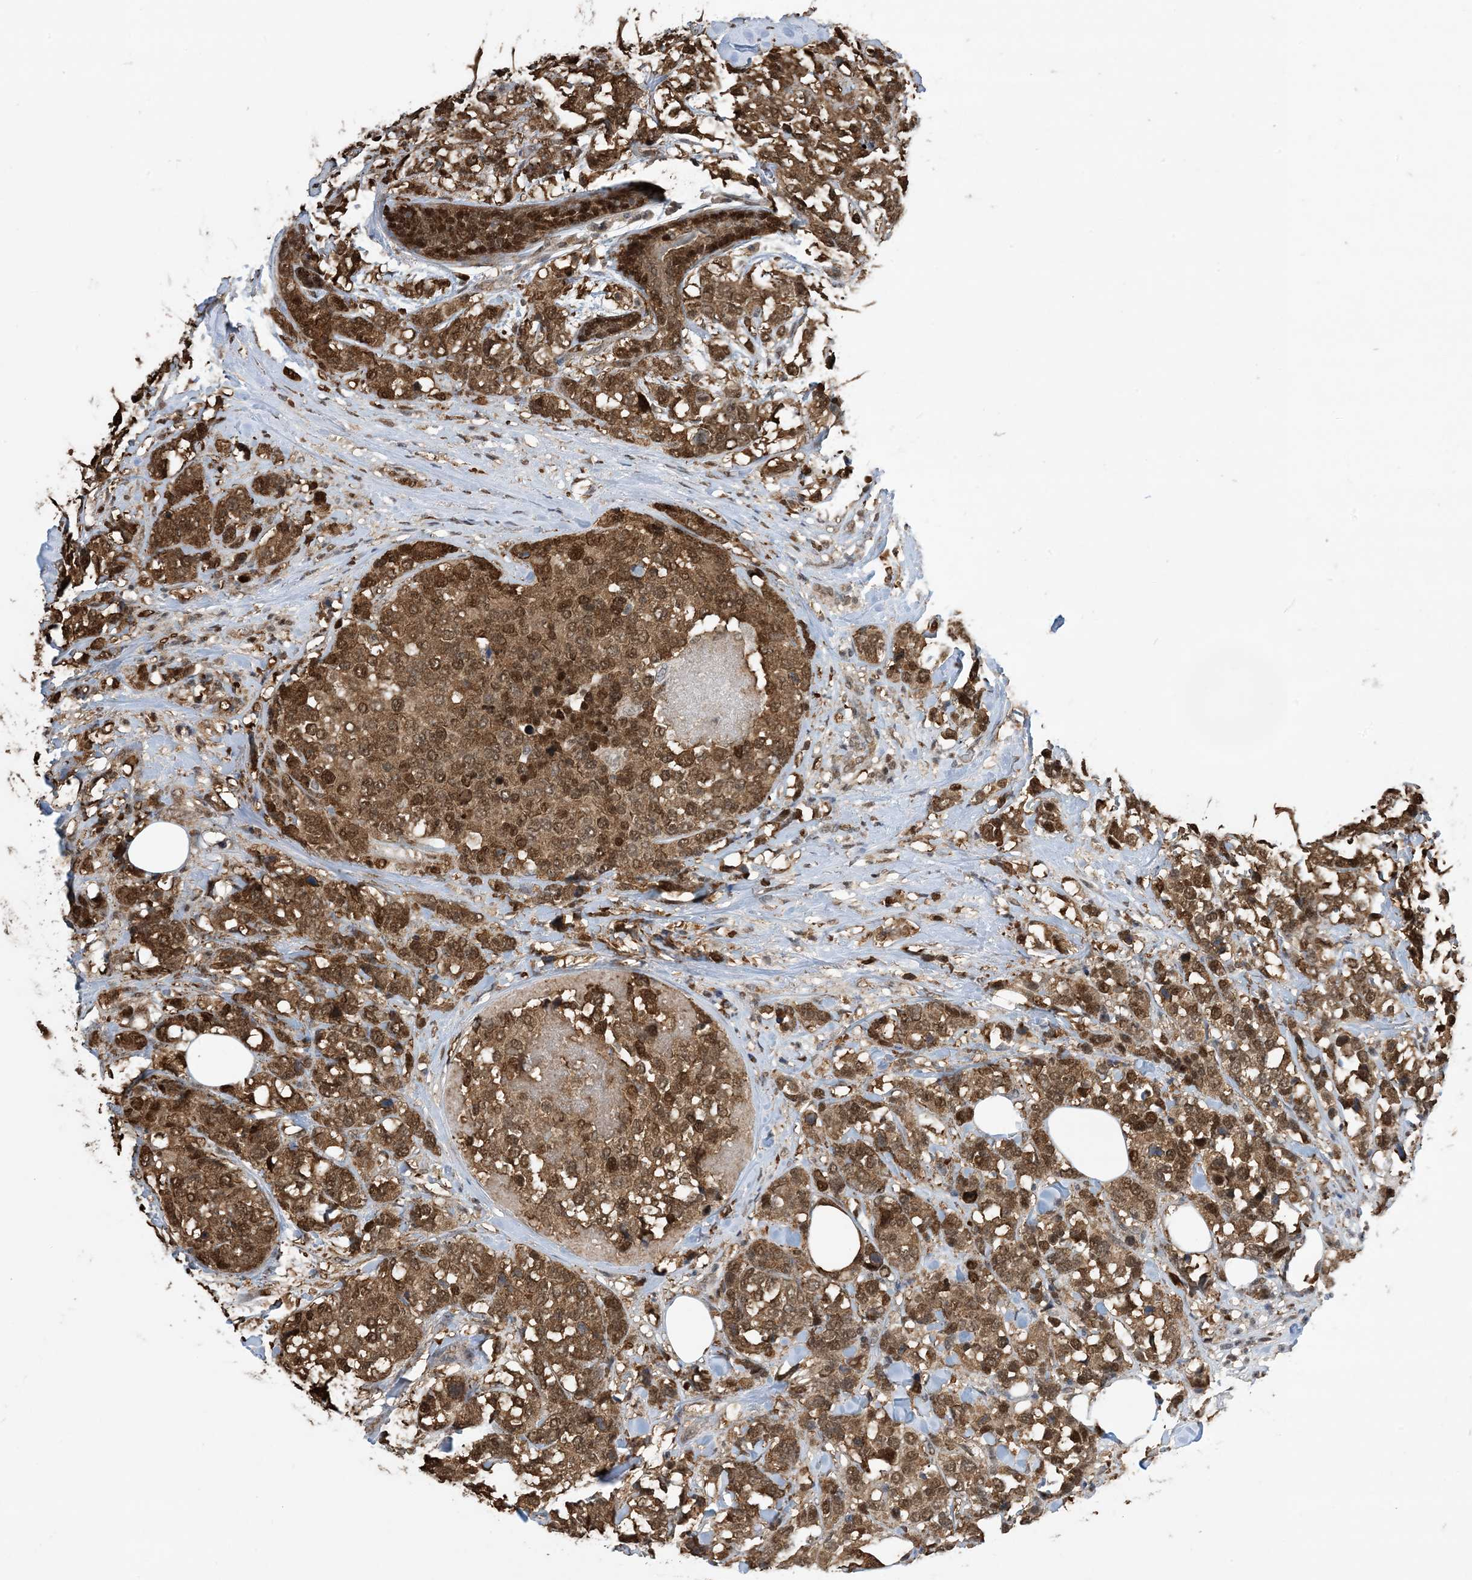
{"staining": {"intensity": "moderate", "quantity": ">75%", "location": "cytoplasmic/membranous,nuclear"}, "tissue": "breast cancer", "cell_type": "Tumor cells", "image_type": "cancer", "snomed": [{"axis": "morphology", "description": "Lobular carcinoma"}, {"axis": "topography", "description": "Breast"}], "caption": "This histopathology image exhibits immunohistochemistry staining of human breast lobular carcinoma, with medium moderate cytoplasmic/membranous and nuclear expression in about >75% of tumor cells.", "gene": "HSPA1A", "patient": {"sex": "female", "age": 59}}